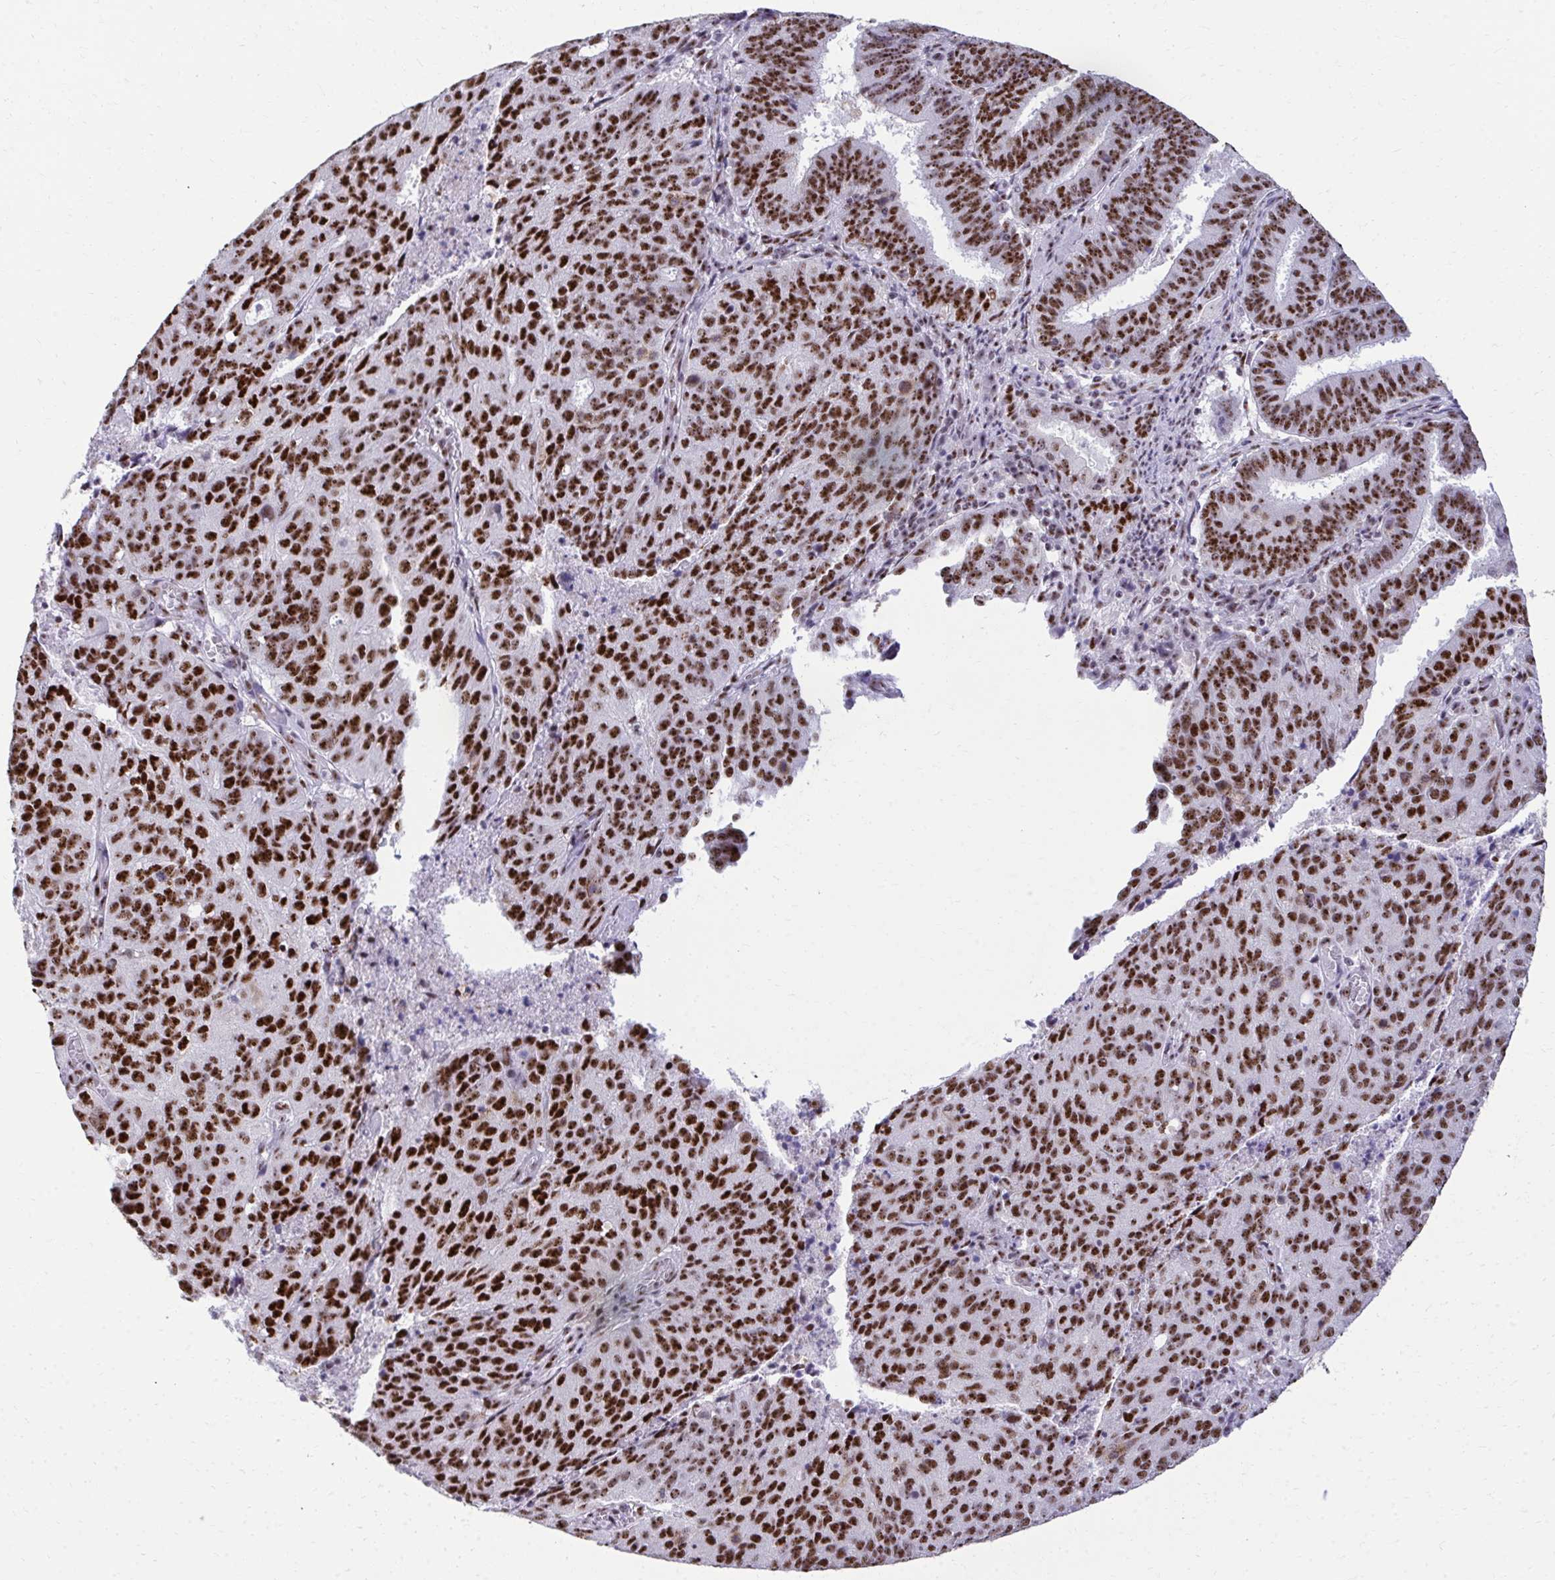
{"staining": {"intensity": "strong", "quantity": ">75%", "location": "nuclear"}, "tissue": "endometrial cancer", "cell_type": "Tumor cells", "image_type": "cancer", "snomed": [{"axis": "morphology", "description": "Adenocarcinoma, NOS"}, {"axis": "topography", "description": "Endometrium"}], "caption": "An image of human endometrial adenocarcinoma stained for a protein exhibits strong nuclear brown staining in tumor cells. The staining was performed using DAB (3,3'-diaminobenzidine) to visualize the protein expression in brown, while the nuclei were stained in blue with hematoxylin (Magnification: 20x).", "gene": "PELP1", "patient": {"sex": "female", "age": 82}}